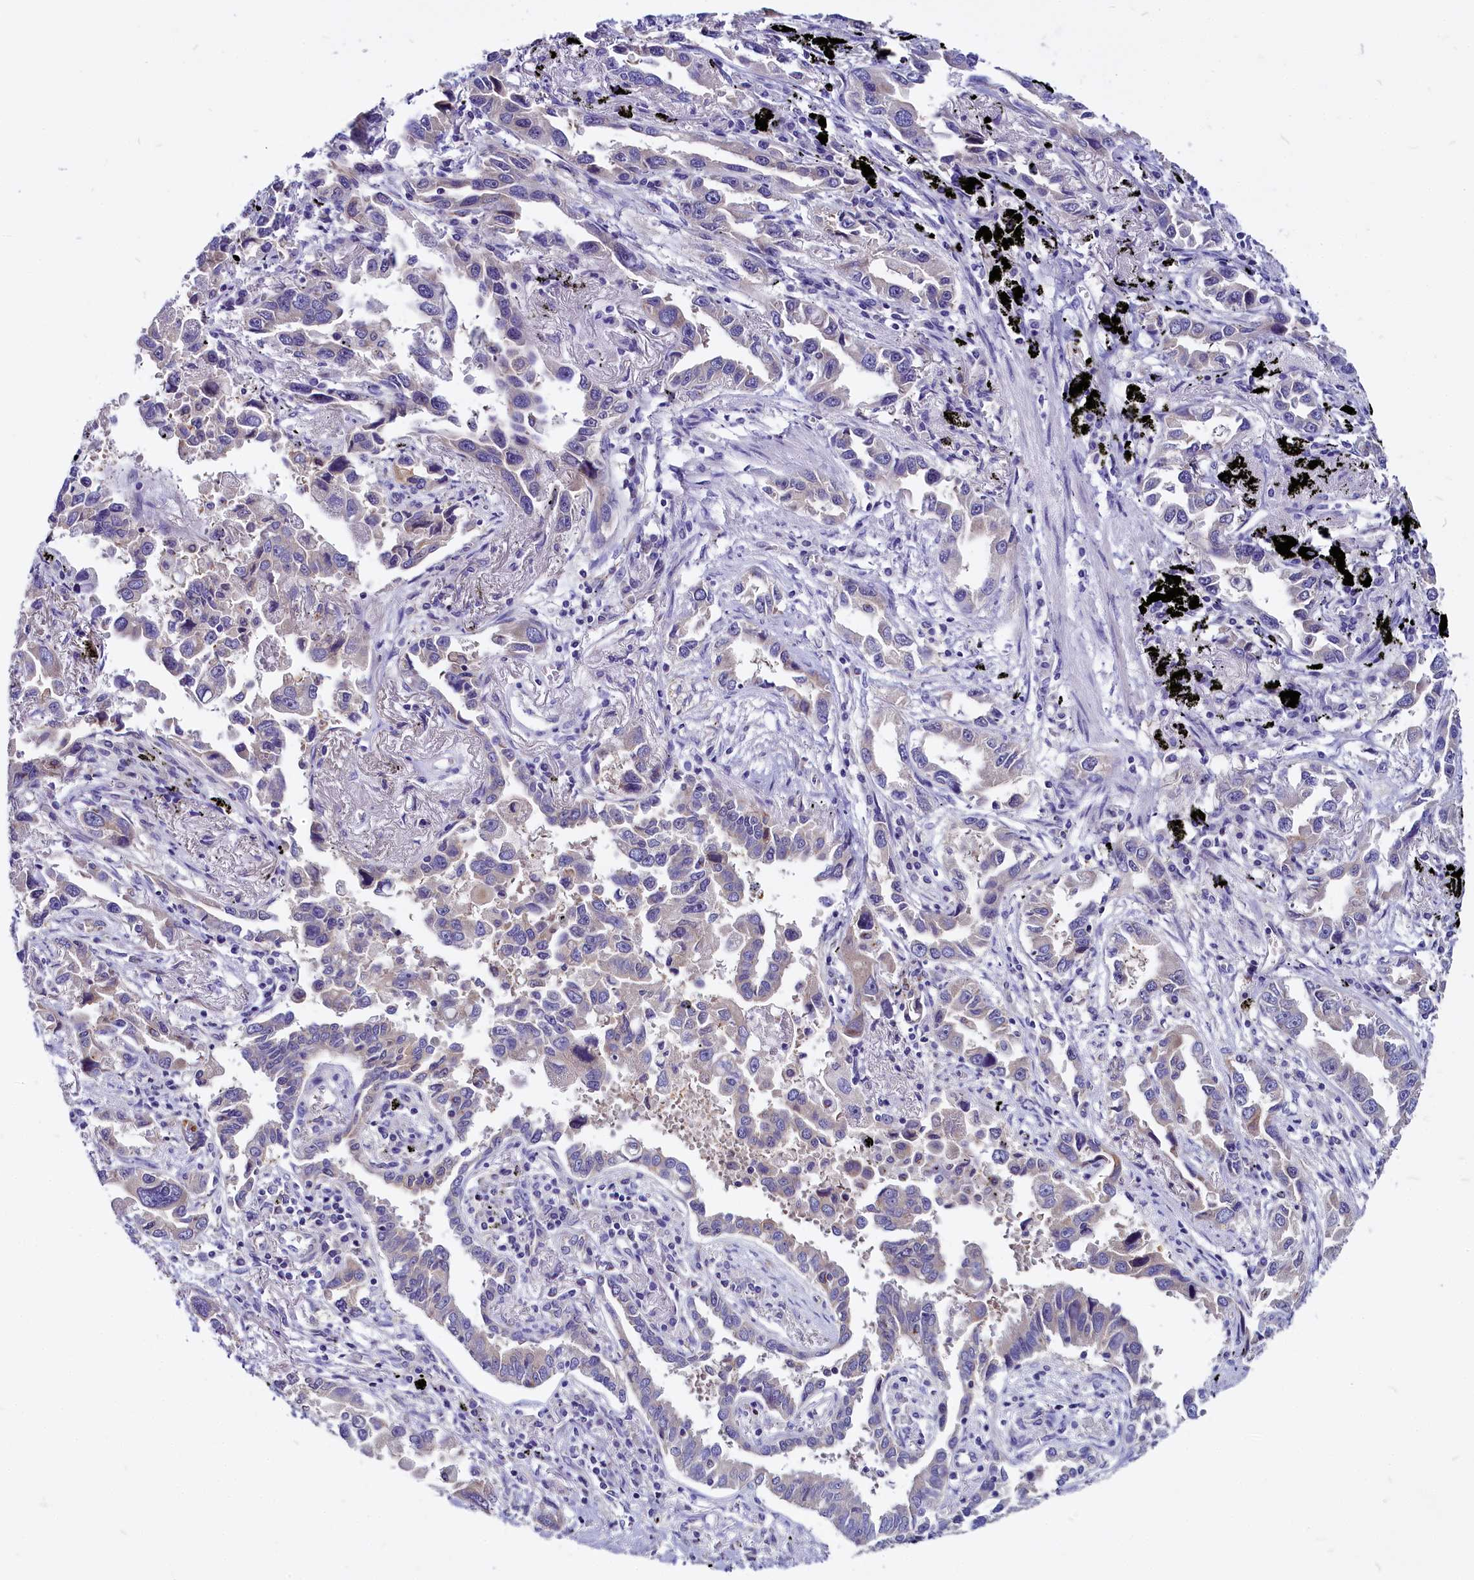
{"staining": {"intensity": "weak", "quantity": "<25%", "location": "cytoplasmic/membranous"}, "tissue": "lung cancer", "cell_type": "Tumor cells", "image_type": "cancer", "snomed": [{"axis": "morphology", "description": "Adenocarcinoma, NOS"}, {"axis": "topography", "description": "Lung"}], "caption": "Lung cancer stained for a protein using IHC shows no positivity tumor cells.", "gene": "CEP170", "patient": {"sex": "male", "age": 67}}